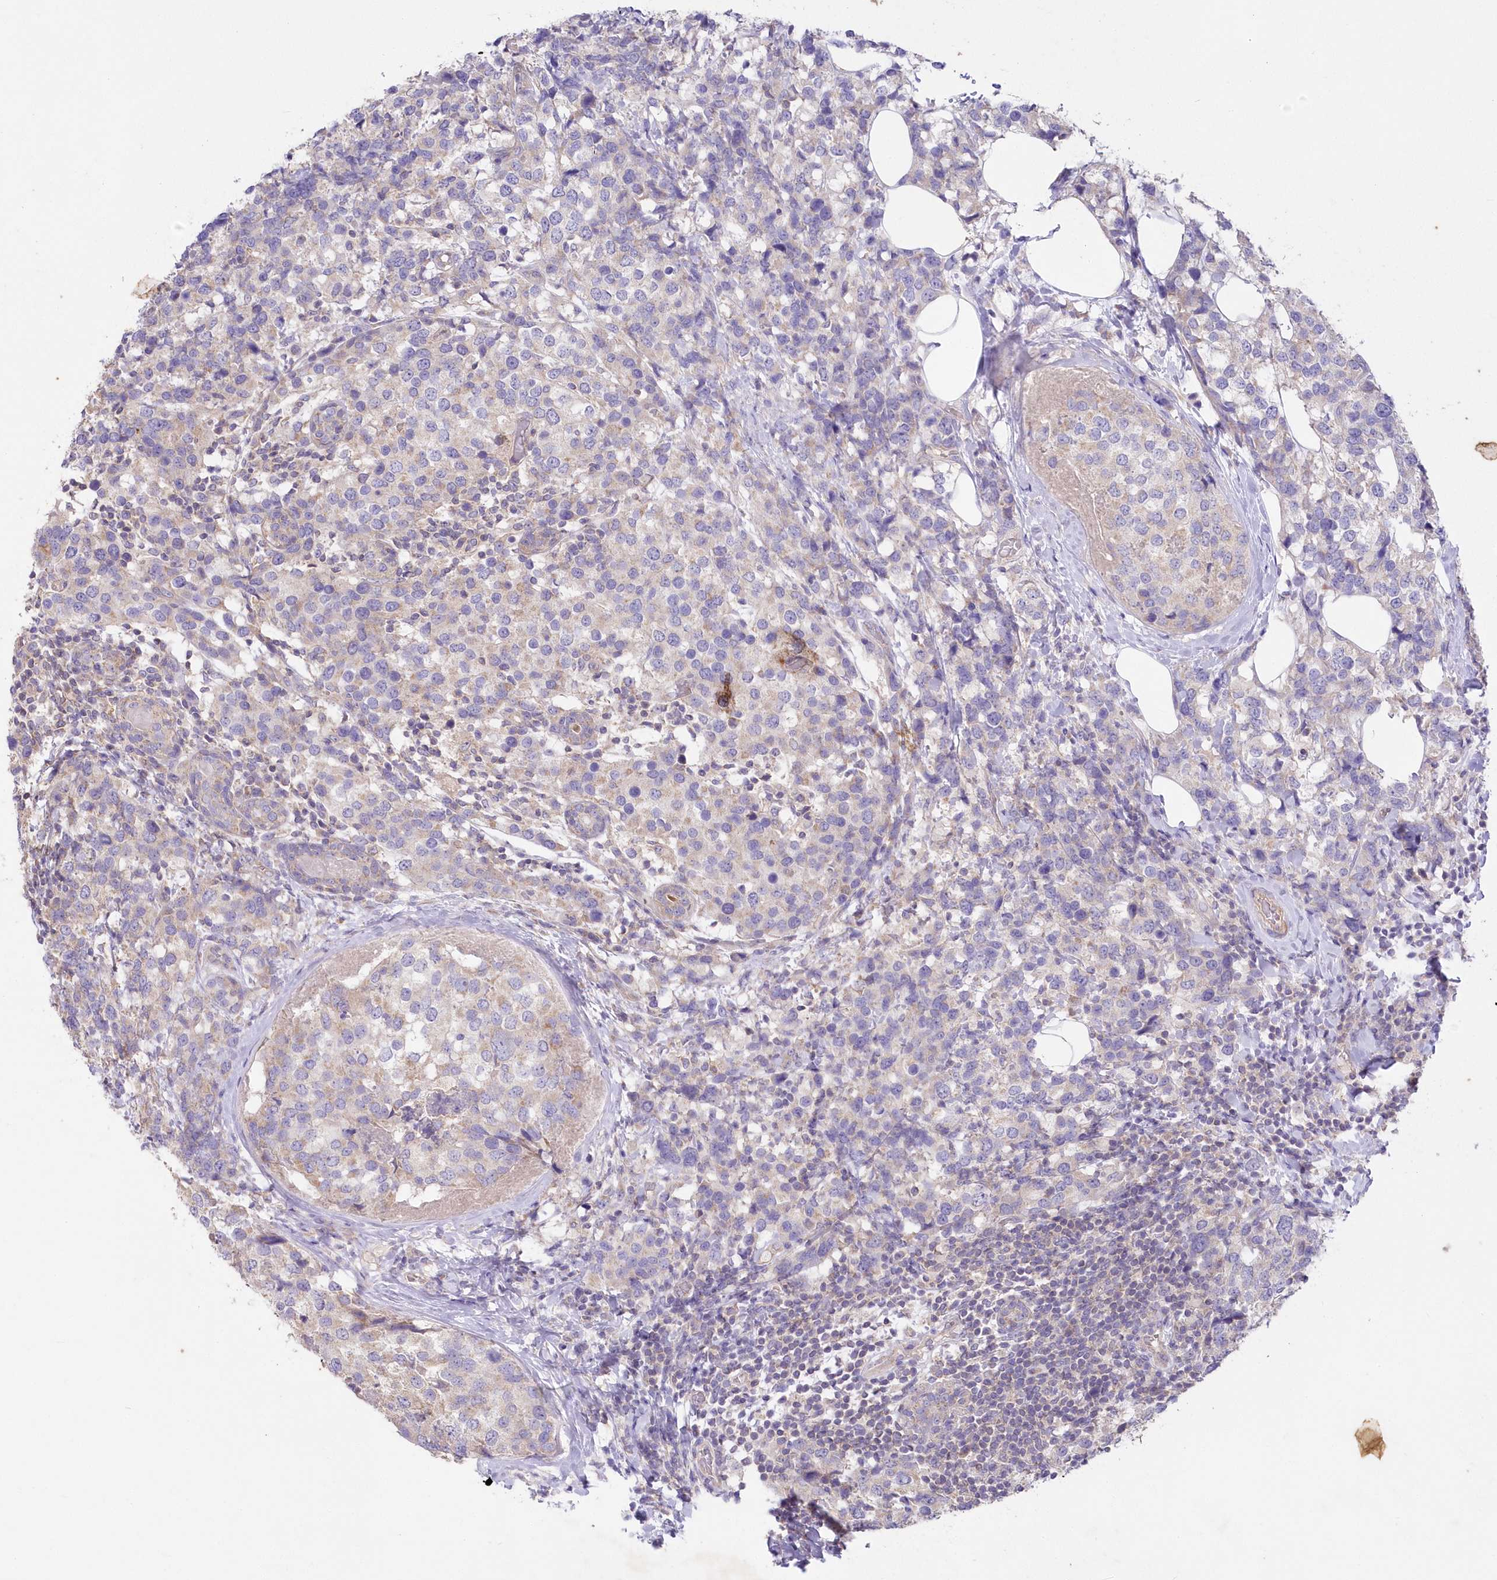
{"staining": {"intensity": "weak", "quantity": "<25%", "location": "cytoplasmic/membranous"}, "tissue": "breast cancer", "cell_type": "Tumor cells", "image_type": "cancer", "snomed": [{"axis": "morphology", "description": "Lobular carcinoma"}, {"axis": "topography", "description": "Breast"}], "caption": "High magnification brightfield microscopy of breast cancer stained with DAB (brown) and counterstained with hematoxylin (blue): tumor cells show no significant expression.", "gene": "ITSN2", "patient": {"sex": "female", "age": 59}}